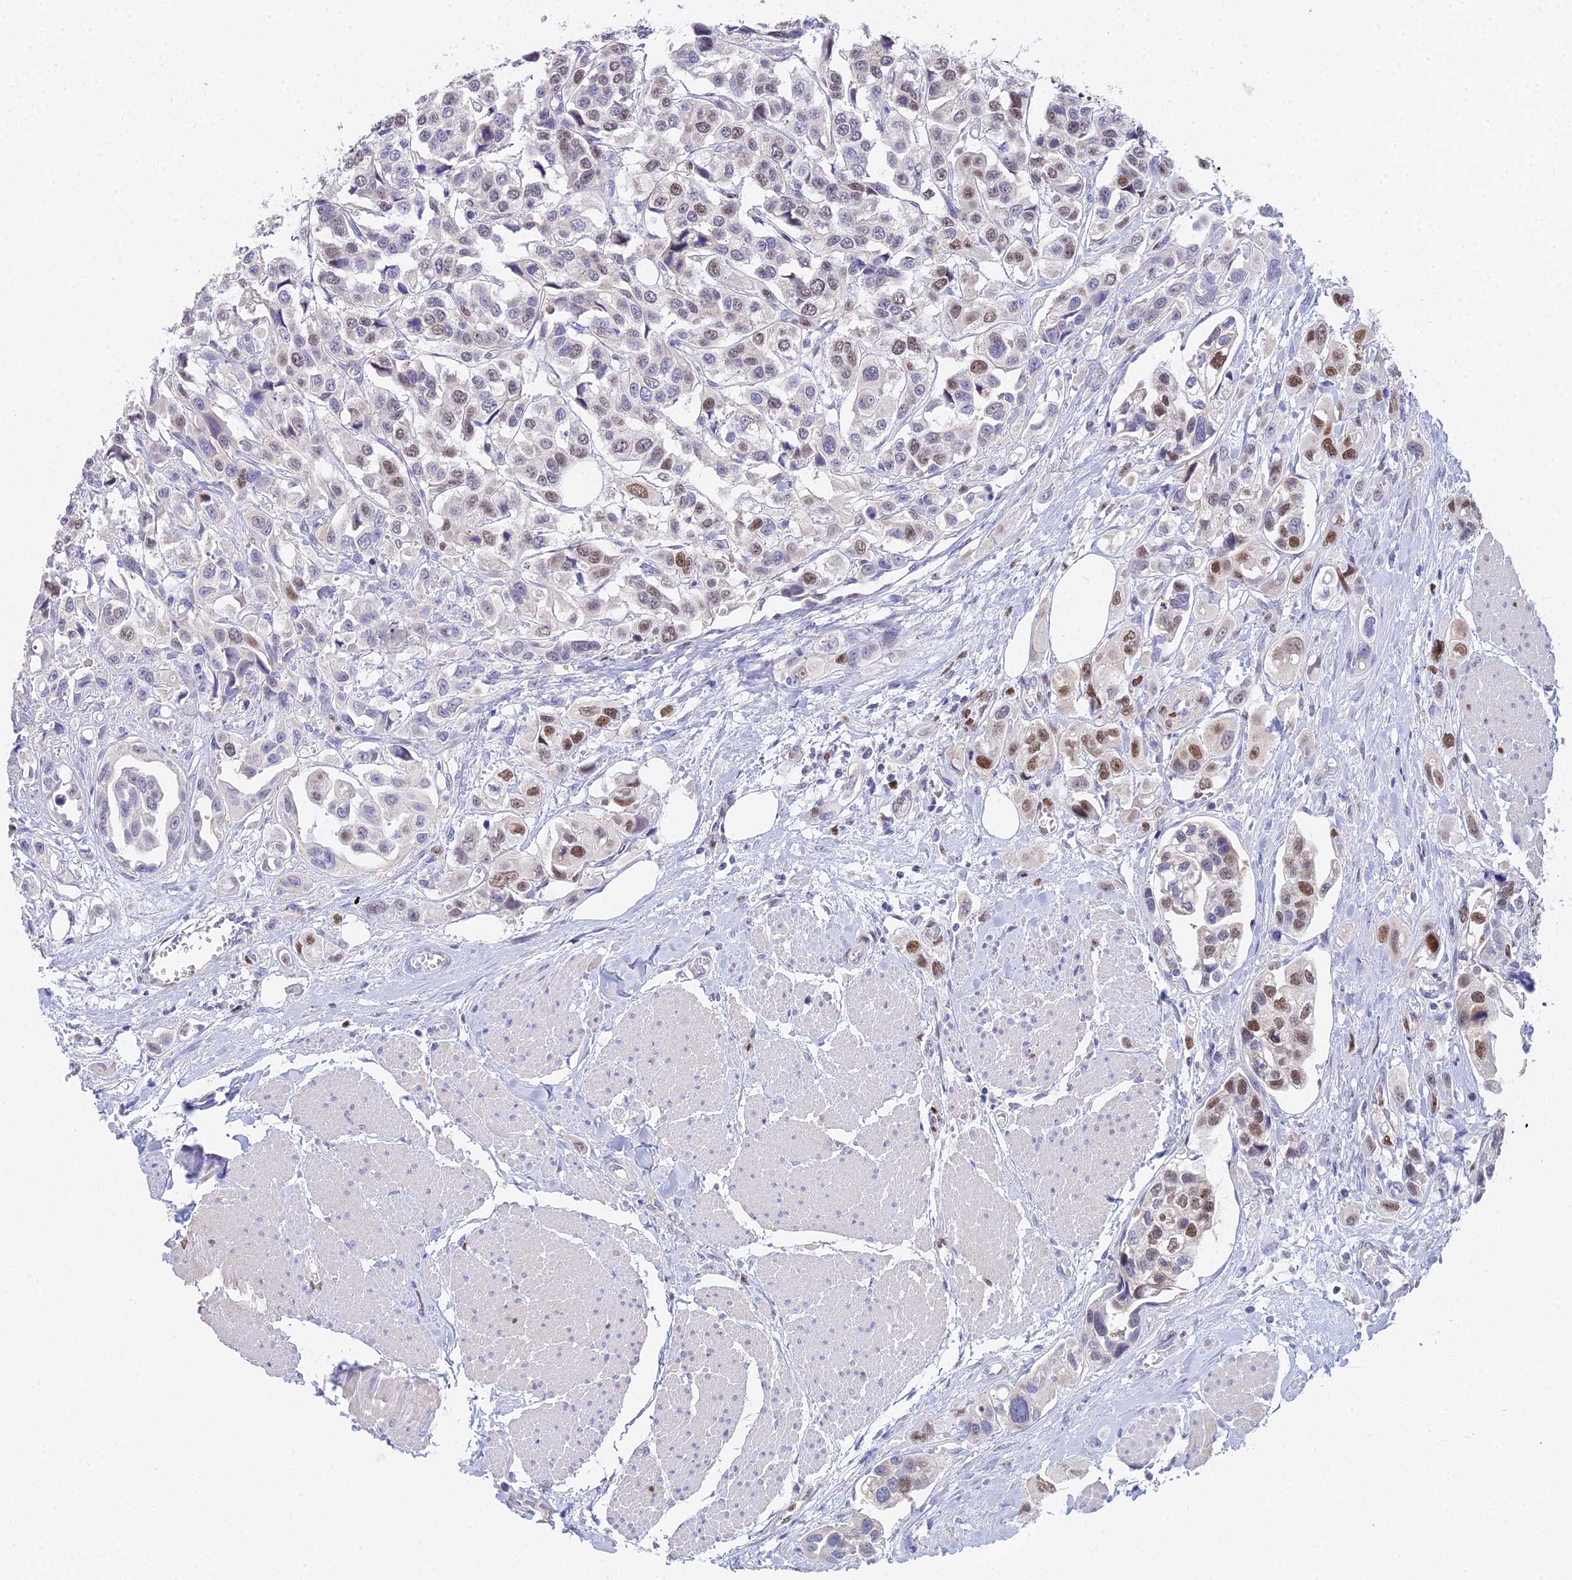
{"staining": {"intensity": "moderate", "quantity": "25%-75%", "location": "nuclear"}, "tissue": "urothelial cancer", "cell_type": "Tumor cells", "image_type": "cancer", "snomed": [{"axis": "morphology", "description": "Urothelial carcinoma, High grade"}, {"axis": "topography", "description": "Urinary bladder"}], "caption": "Protein analysis of urothelial cancer tissue shows moderate nuclear positivity in about 25%-75% of tumor cells.", "gene": "MCM2", "patient": {"sex": "male", "age": 67}}